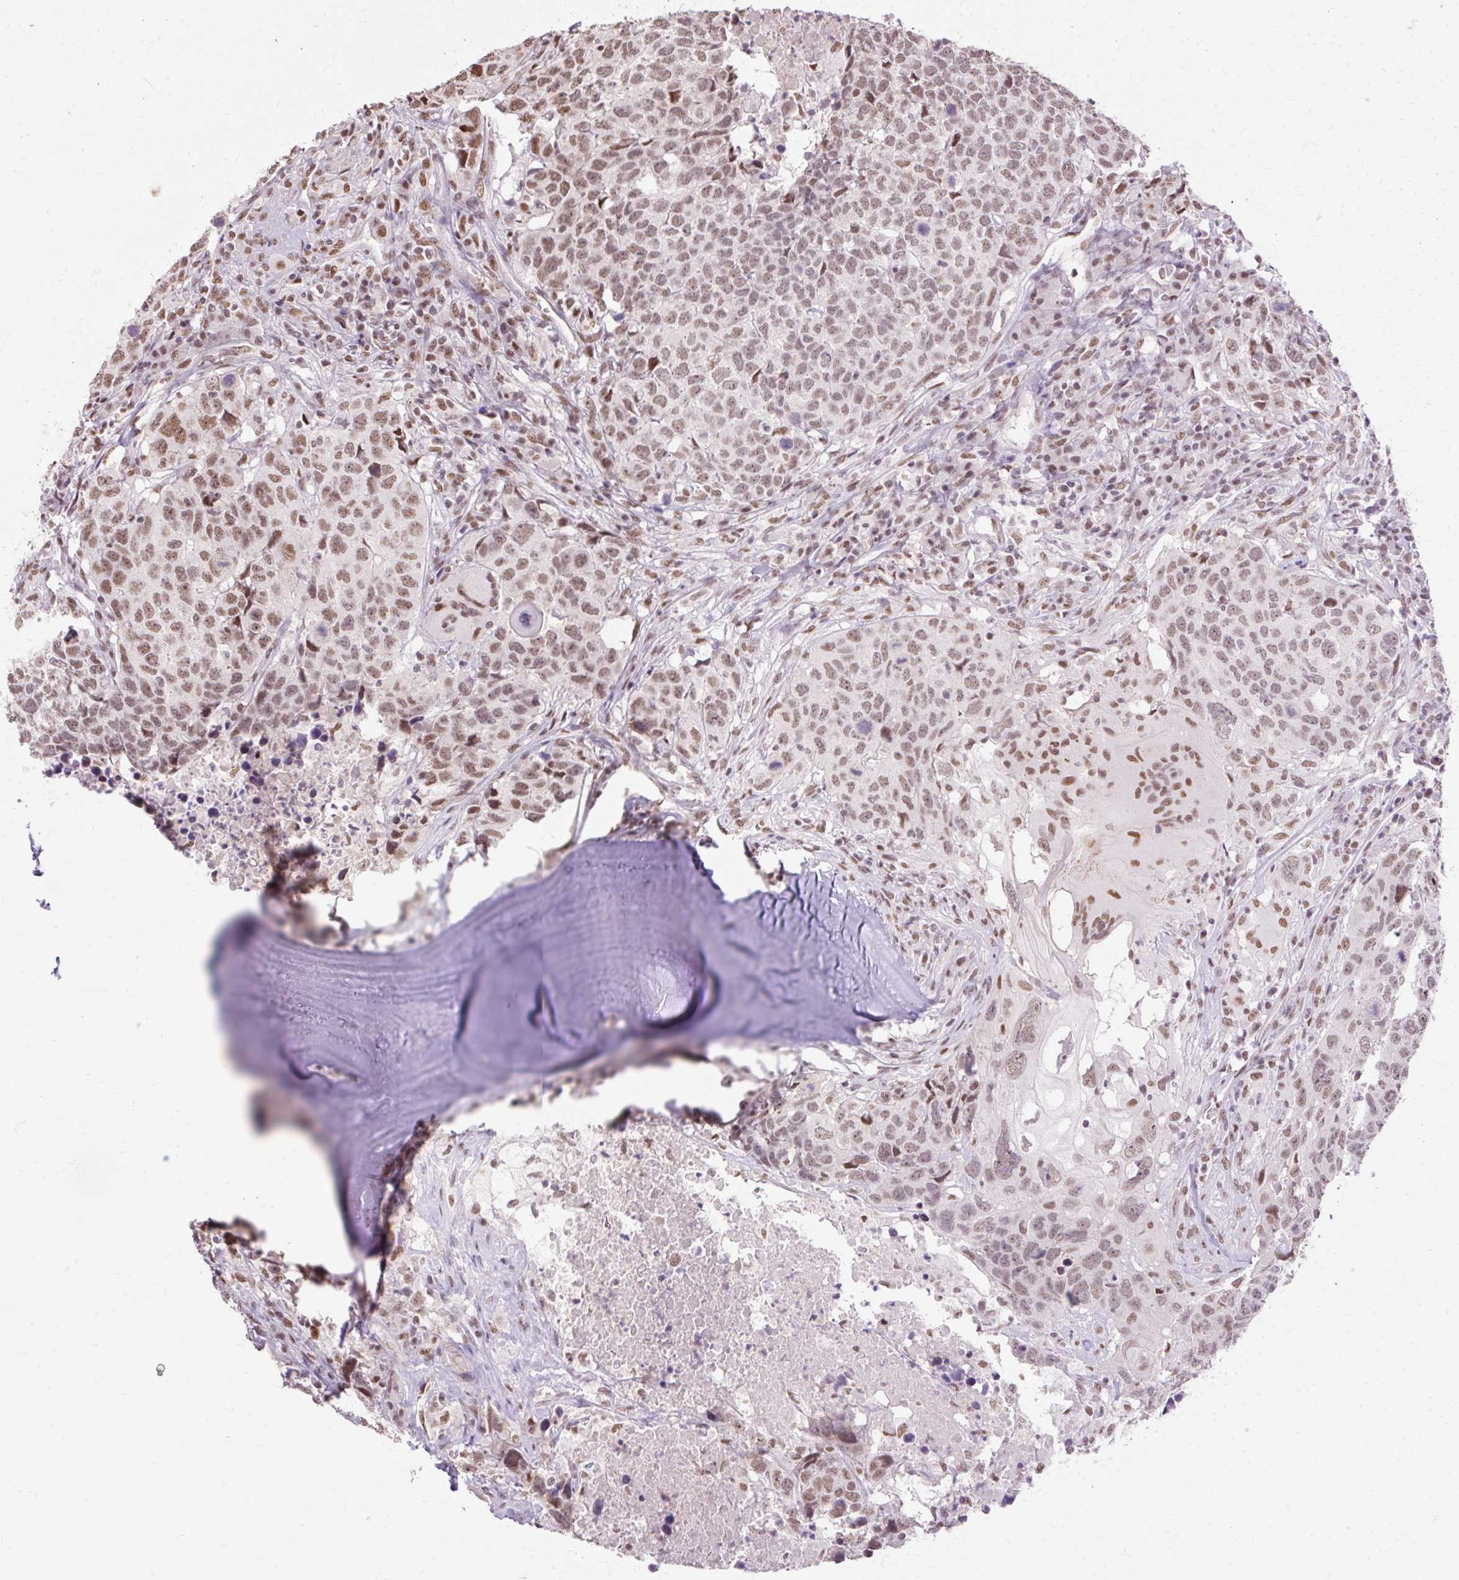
{"staining": {"intensity": "moderate", "quantity": ">75%", "location": "nuclear"}, "tissue": "head and neck cancer", "cell_type": "Tumor cells", "image_type": "cancer", "snomed": [{"axis": "morphology", "description": "Normal tissue, NOS"}, {"axis": "morphology", "description": "Squamous cell carcinoma, NOS"}, {"axis": "topography", "description": "Skeletal muscle"}, {"axis": "topography", "description": "Vascular tissue"}, {"axis": "topography", "description": "Peripheral nerve tissue"}, {"axis": "topography", "description": "Head-Neck"}], "caption": "Brown immunohistochemical staining in human head and neck squamous cell carcinoma demonstrates moderate nuclear expression in about >75% of tumor cells. (Brightfield microscopy of DAB IHC at high magnification).", "gene": "NPIPB12", "patient": {"sex": "male", "age": 66}}